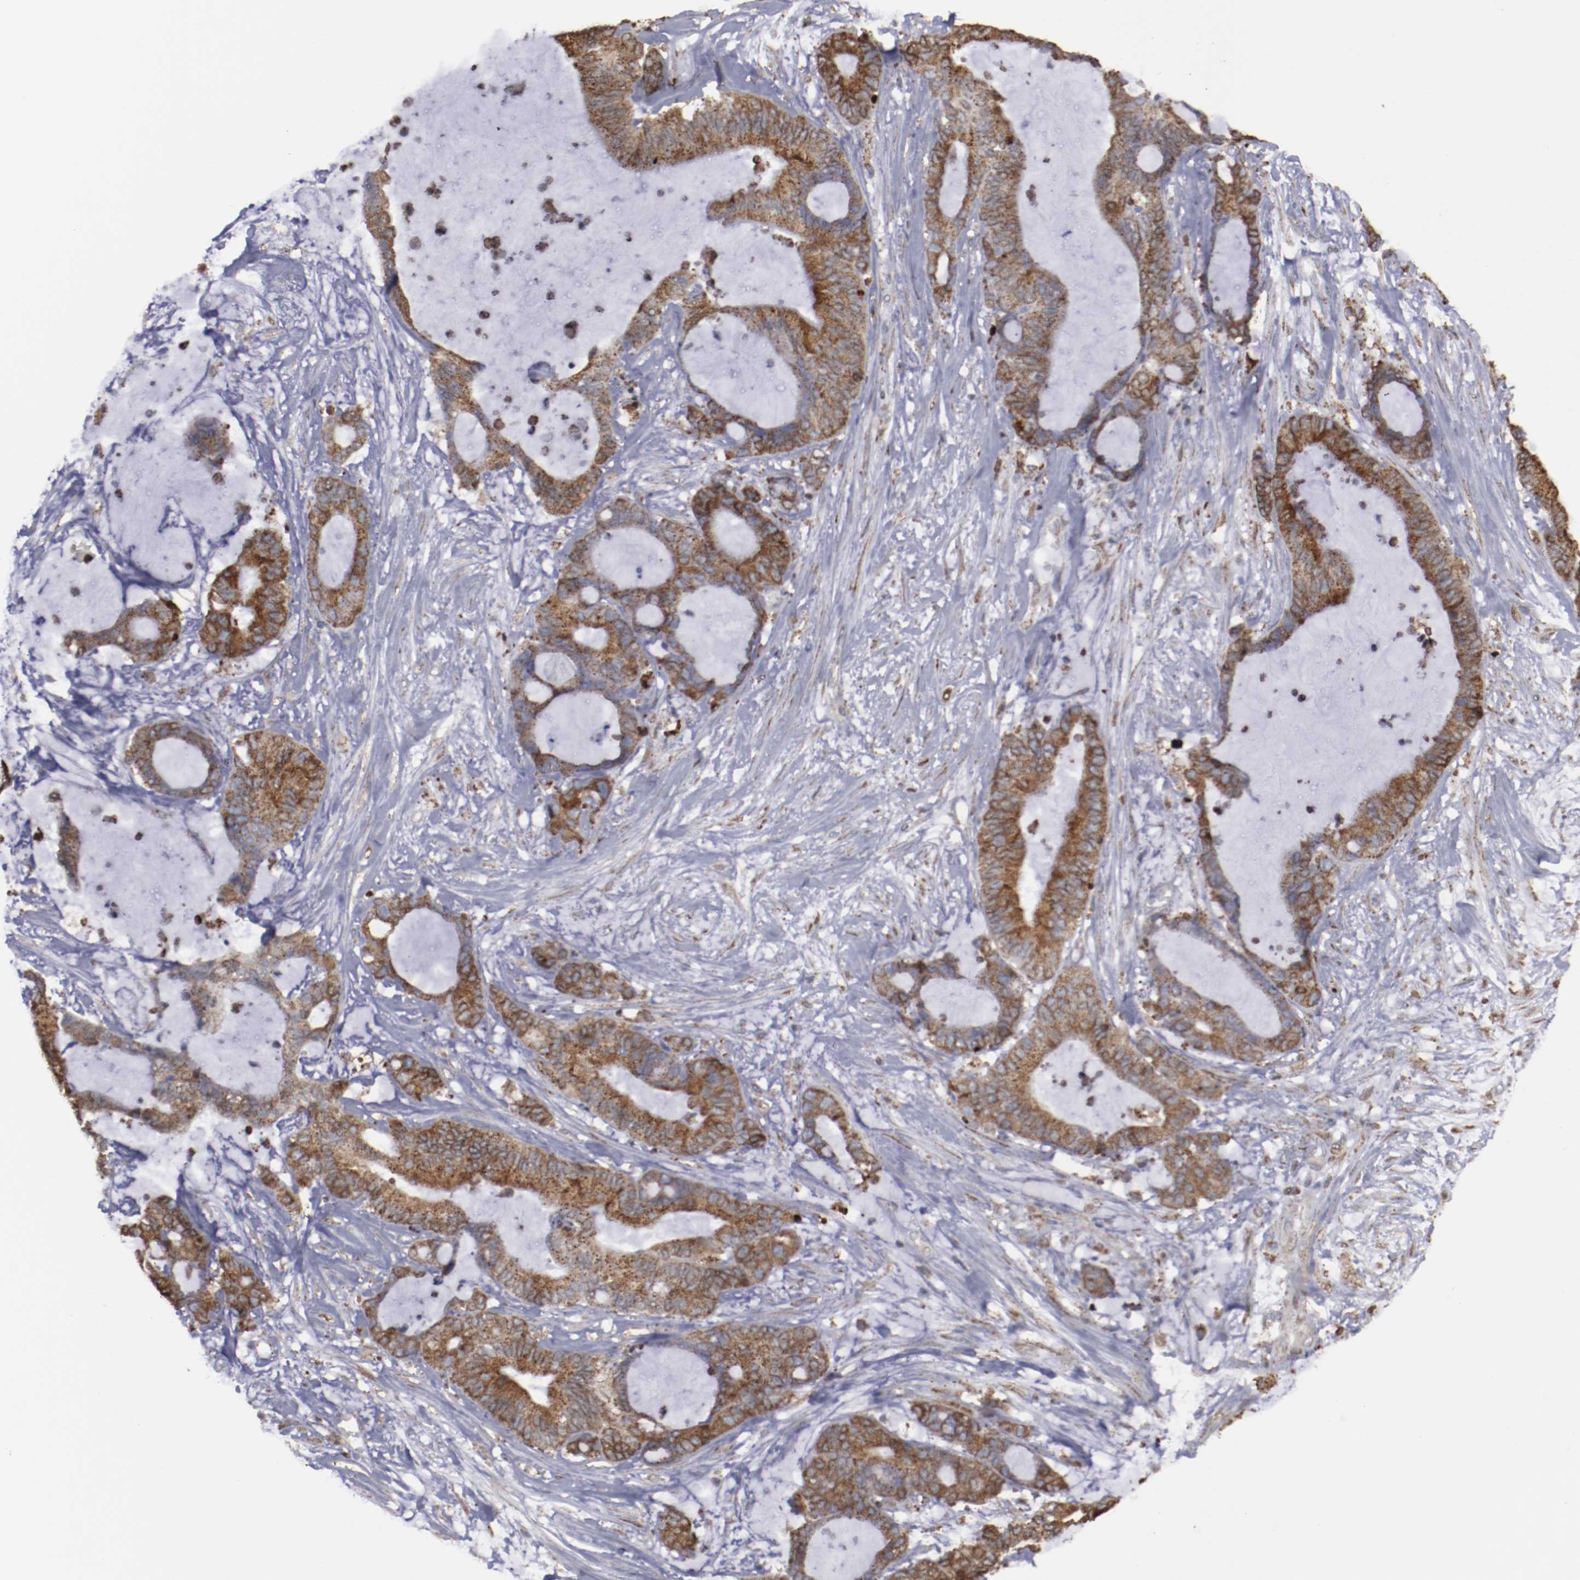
{"staining": {"intensity": "strong", "quantity": ">75%", "location": "cytoplasmic/membranous"}, "tissue": "liver cancer", "cell_type": "Tumor cells", "image_type": "cancer", "snomed": [{"axis": "morphology", "description": "Cholangiocarcinoma"}, {"axis": "topography", "description": "Liver"}], "caption": "Immunohistochemistry photomicrograph of neoplastic tissue: liver cholangiocarcinoma stained using IHC reveals high levels of strong protein expression localized specifically in the cytoplasmic/membranous of tumor cells, appearing as a cytoplasmic/membranous brown color.", "gene": "ERLIN2", "patient": {"sex": "female", "age": 73}}